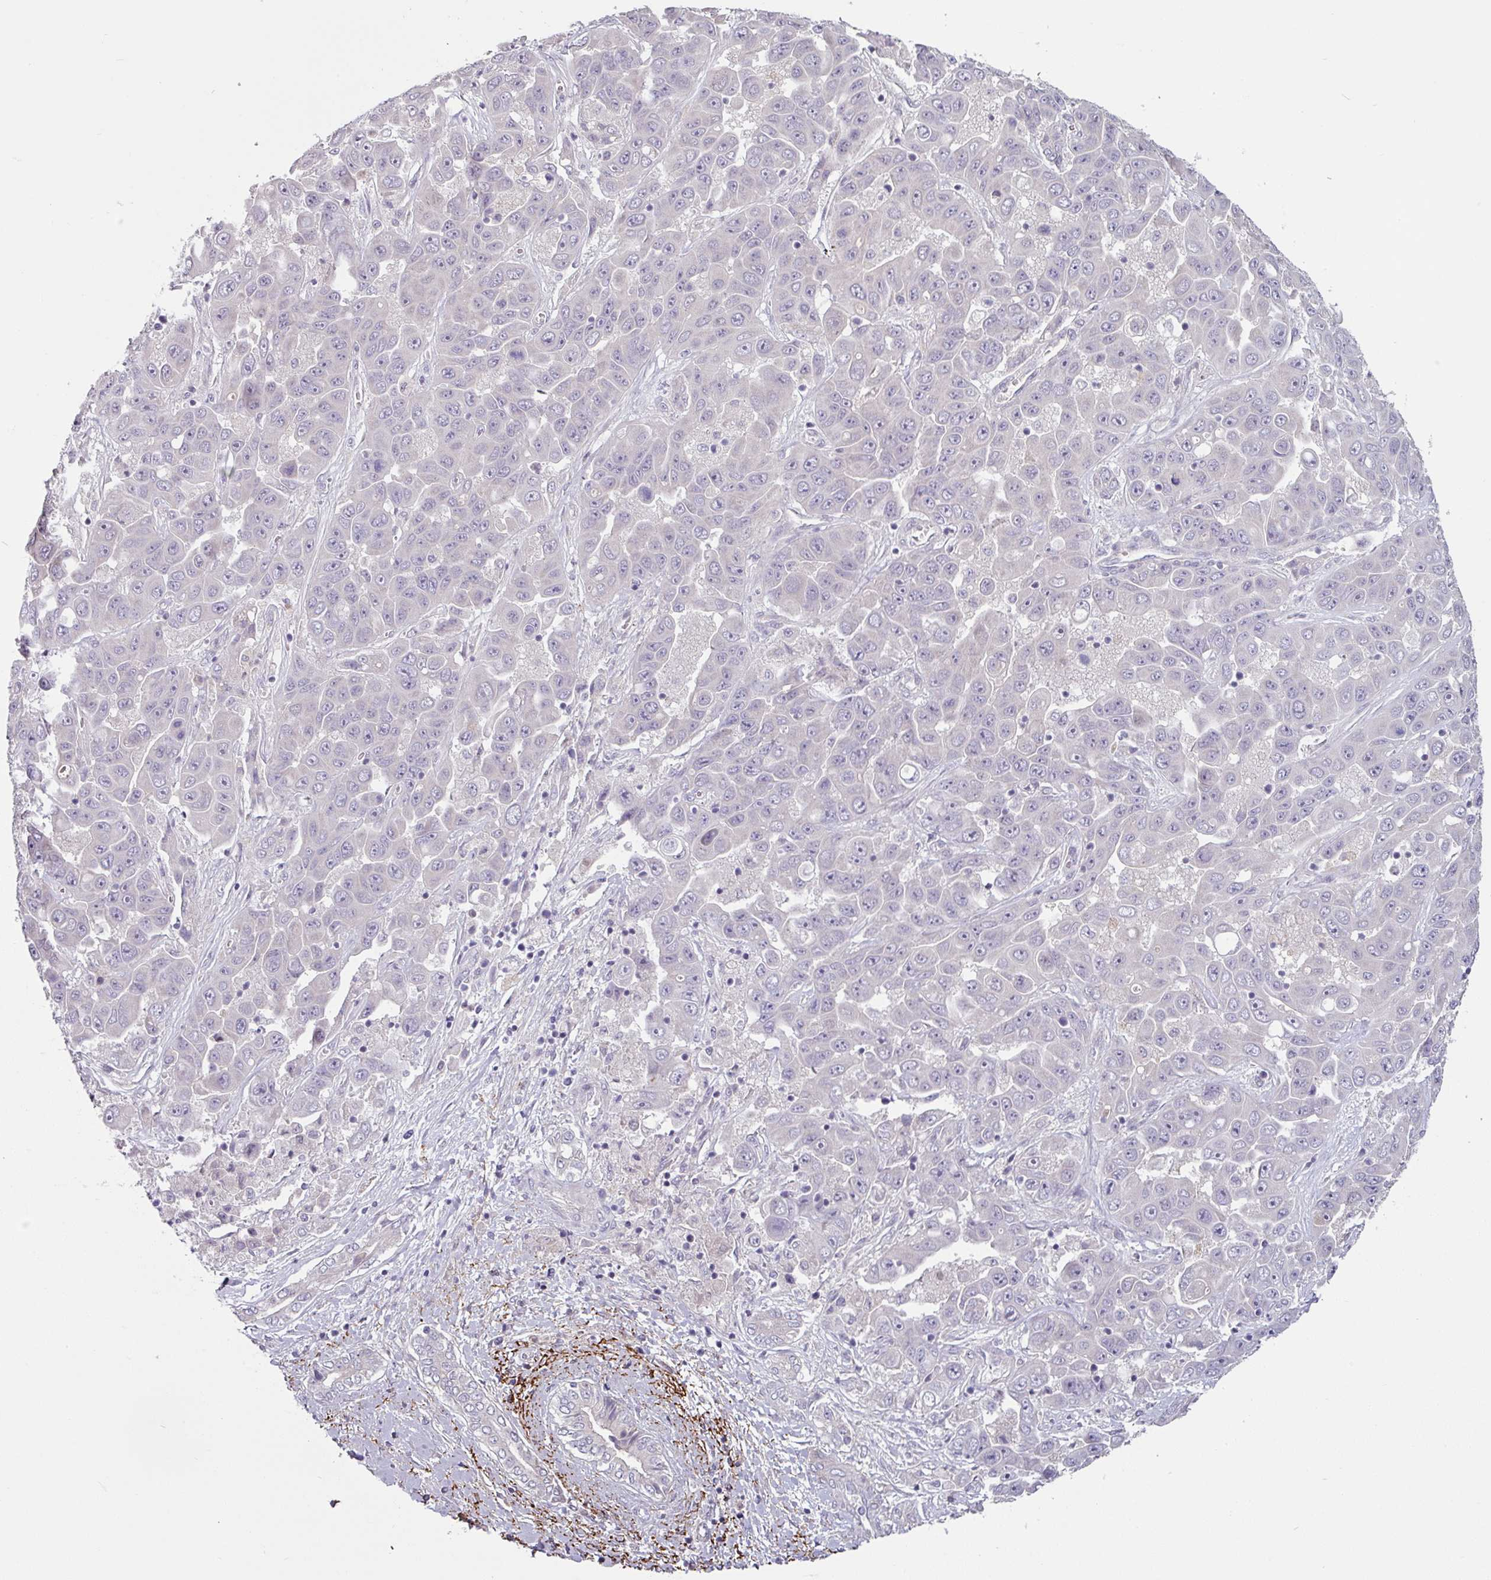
{"staining": {"intensity": "negative", "quantity": "none", "location": "none"}, "tissue": "liver cancer", "cell_type": "Tumor cells", "image_type": "cancer", "snomed": [{"axis": "morphology", "description": "Cholangiocarcinoma"}, {"axis": "topography", "description": "Liver"}], "caption": "Liver cholangiocarcinoma was stained to show a protein in brown. There is no significant staining in tumor cells.", "gene": "MTMR14", "patient": {"sex": "female", "age": 52}}